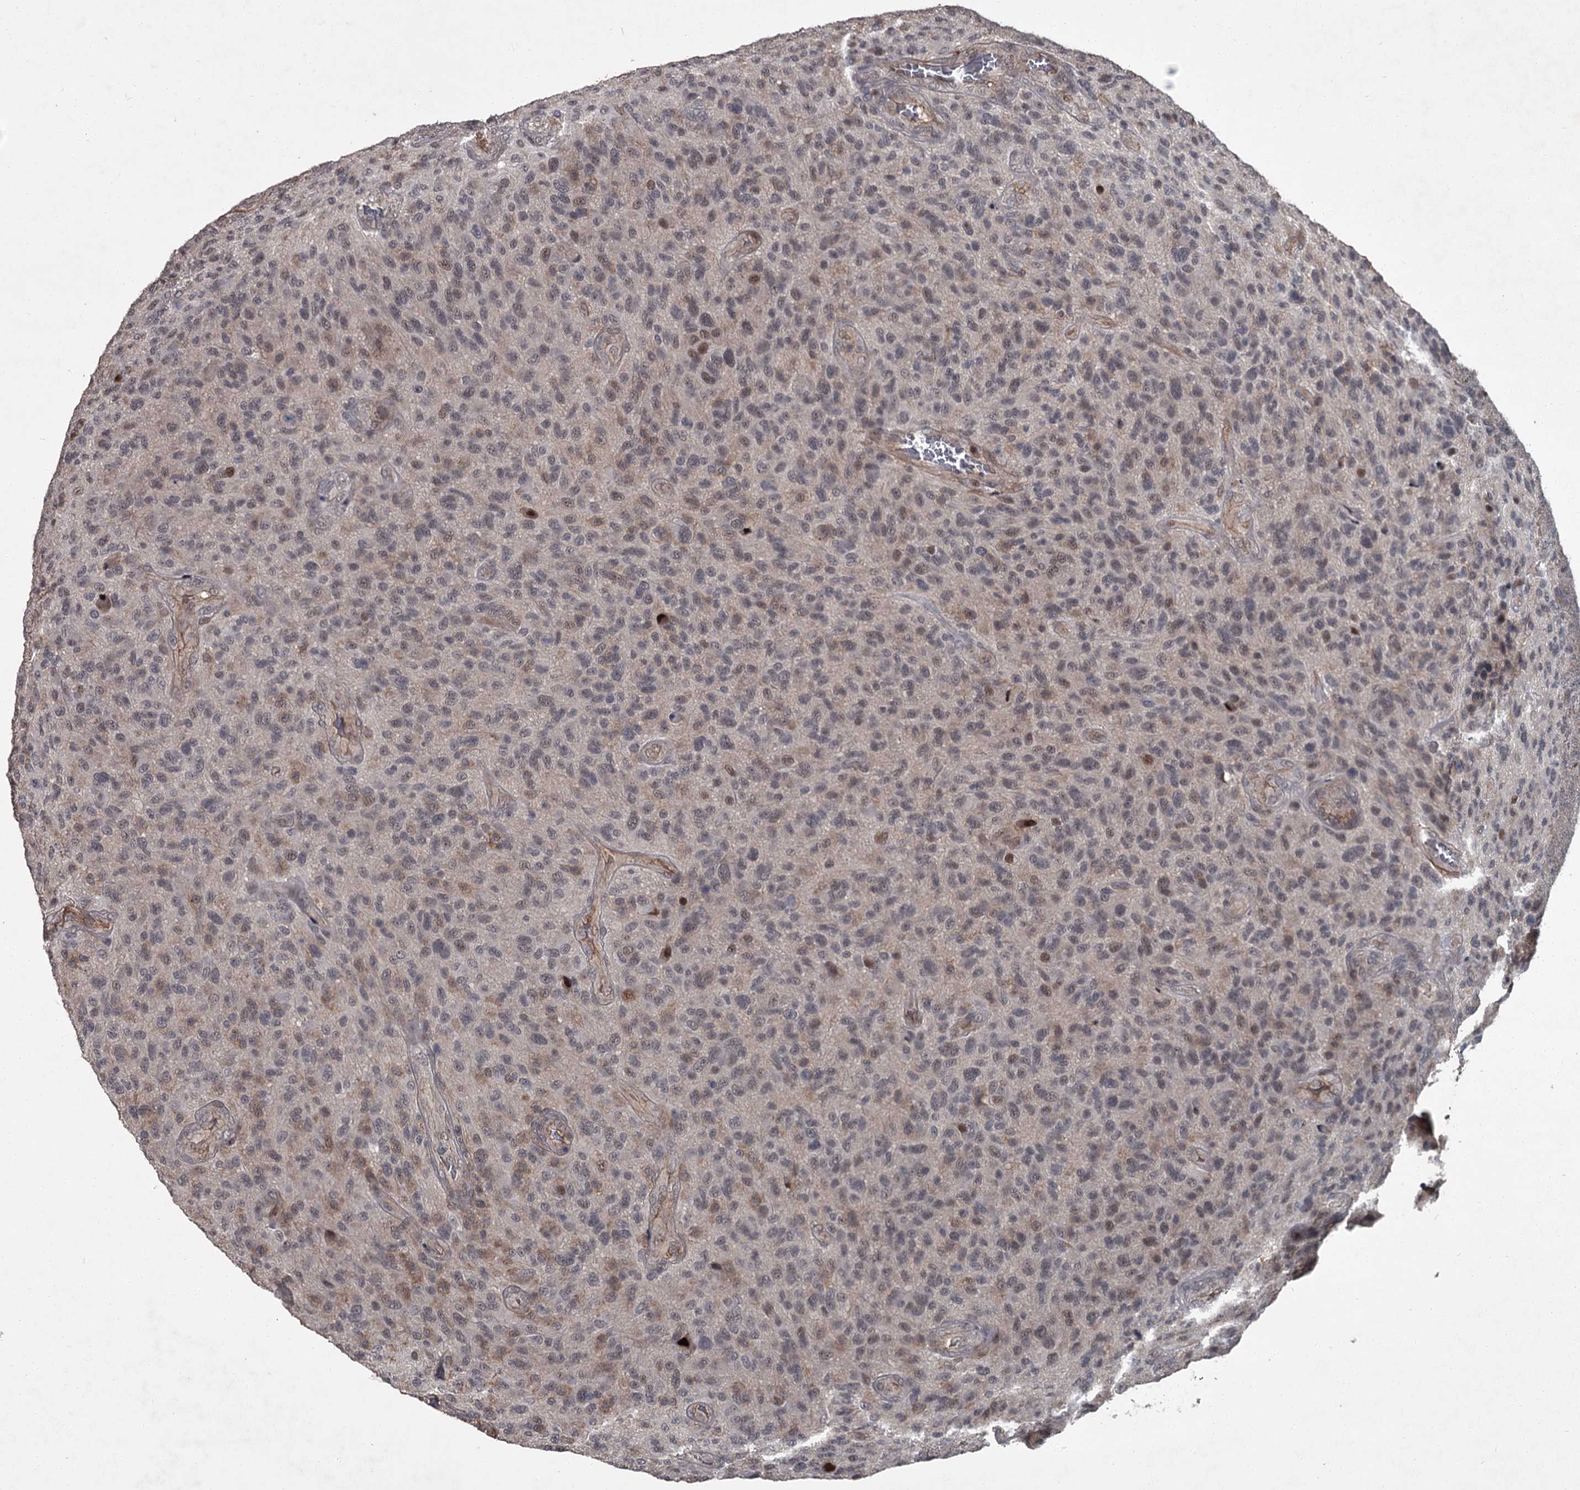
{"staining": {"intensity": "weak", "quantity": "25%-75%", "location": "nuclear"}, "tissue": "glioma", "cell_type": "Tumor cells", "image_type": "cancer", "snomed": [{"axis": "morphology", "description": "Glioma, malignant, High grade"}, {"axis": "topography", "description": "Brain"}], "caption": "A micrograph of human malignant glioma (high-grade) stained for a protein exhibits weak nuclear brown staining in tumor cells.", "gene": "FLVCR2", "patient": {"sex": "male", "age": 47}}